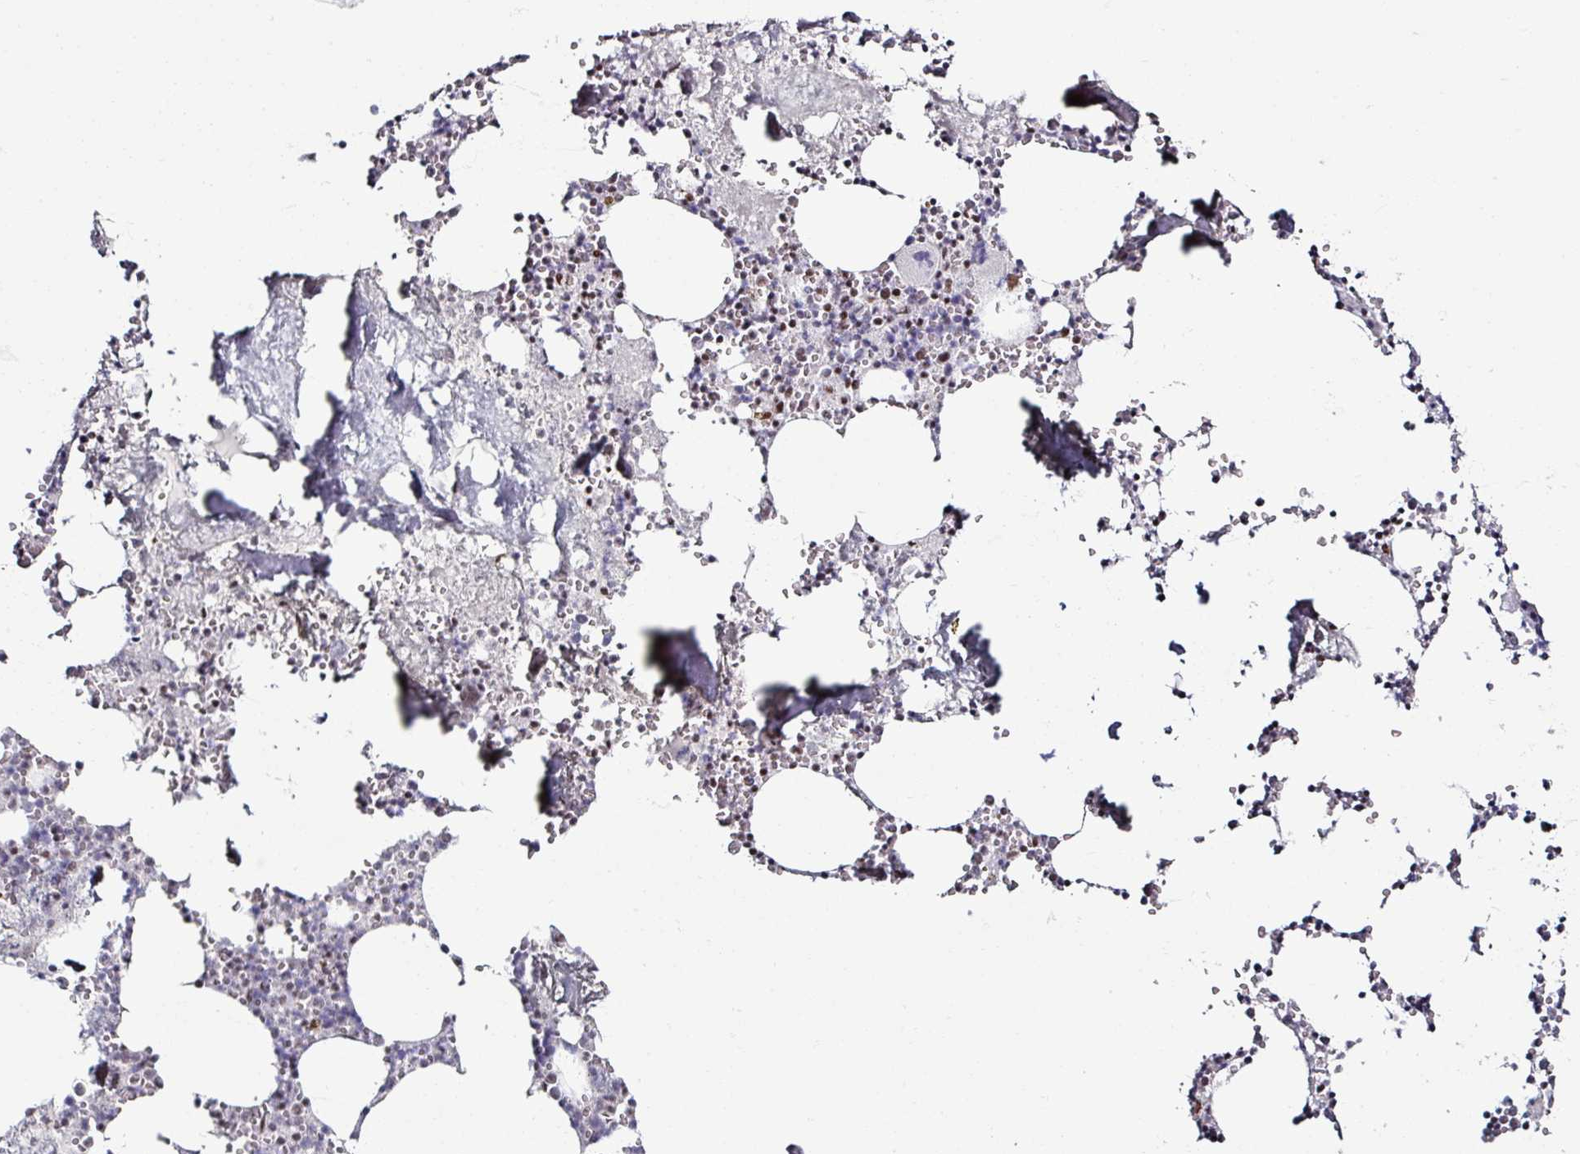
{"staining": {"intensity": "strong", "quantity": "<25%", "location": "nuclear"}, "tissue": "bone marrow", "cell_type": "Hematopoietic cells", "image_type": "normal", "snomed": [{"axis": "morphology", "description": "Normal tissue, NOS"}, {"axis": "topography", "description": "Bone marrow"}], "caption": "The image reveals immunohistochemical staining of normal bone marrow. There is strong nuclear staining is appreciated in about <25% of hematopoietic cells.", "gene": "ADAR", "patient": {"sex": "male", "age": 54}}